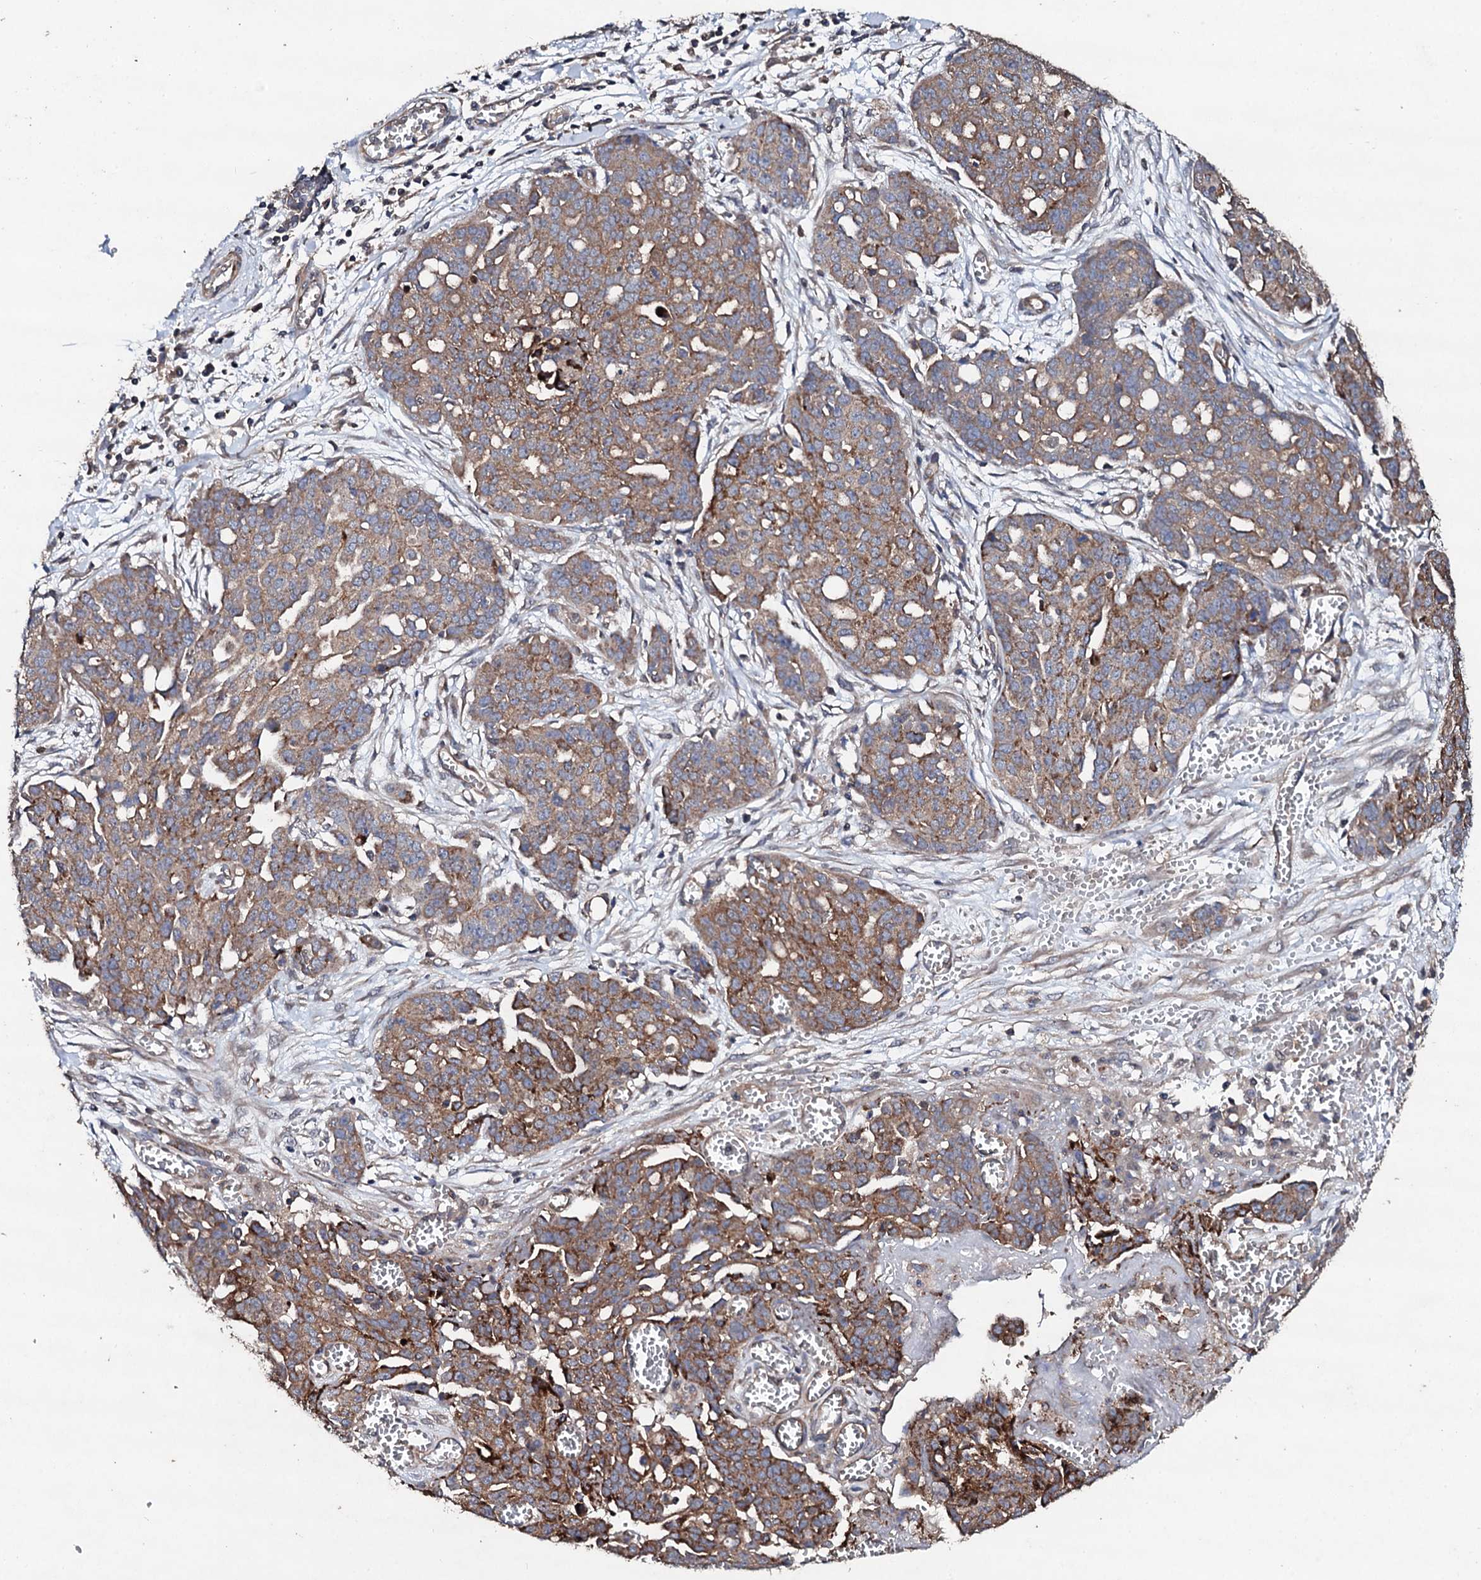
{"staining": {"intensity": "moderate", "quantity": ">75%", "location": "cytoplasmic/membranous"}, "tissue": "ovarian cancer", "cell_type": "Tumor cells", "image_type": "cancer", "snomed": [{"axis": "morphology", "description": "Cystadenocarcinoma, serous, NOS"}, {"axis": "topography", "description": "Soft tissue"}, {"axis": "topography", "description": "Ovary"}], "caption": "A brown stain labels moderate cytoplasmic/membranous staining of a protein in human serous cystadenocarcinoma (ovarian) tumor cells.", "gene": "MOCOS", "patient": {"sex": "female", "age": 57}}